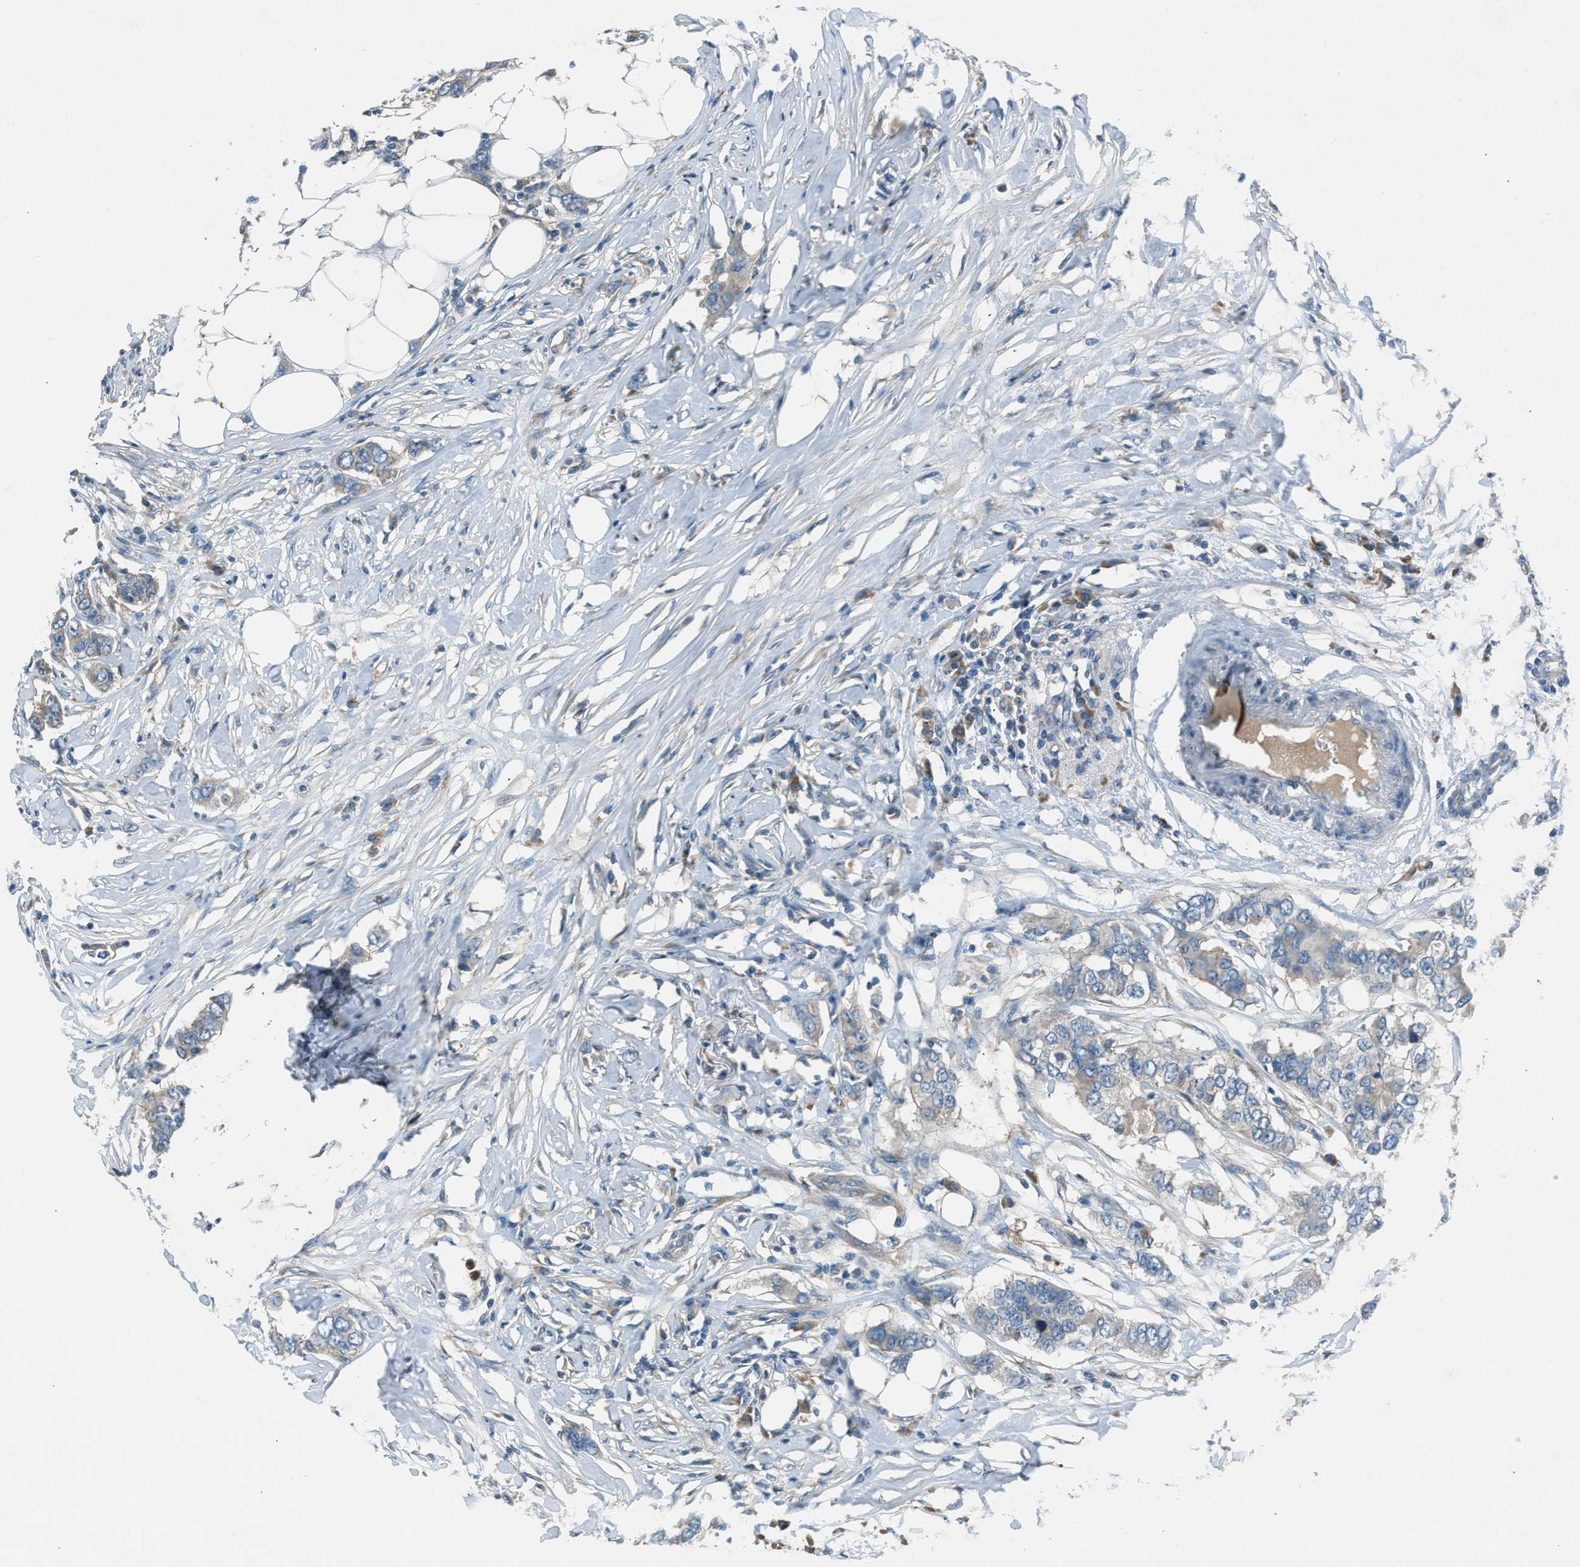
{"staining": {"intensity": "weak", "quantity": "<25%", "location": "cytoplasmic/membranous"}, "tissue": "breast cancer", "cell_type": "Tumor cells", "image_type": "cancer", "snomed": [{"axis": "morphology", "description": "Duct carcinoma"}, {"axis": "topography", "description": "Breast"}], "caption": "Tumor cells show no significant expression in infiltrating ductal carcinoma (breast).", "gene": "BMP1", "patient": {"sex": "female", "age": 50}}